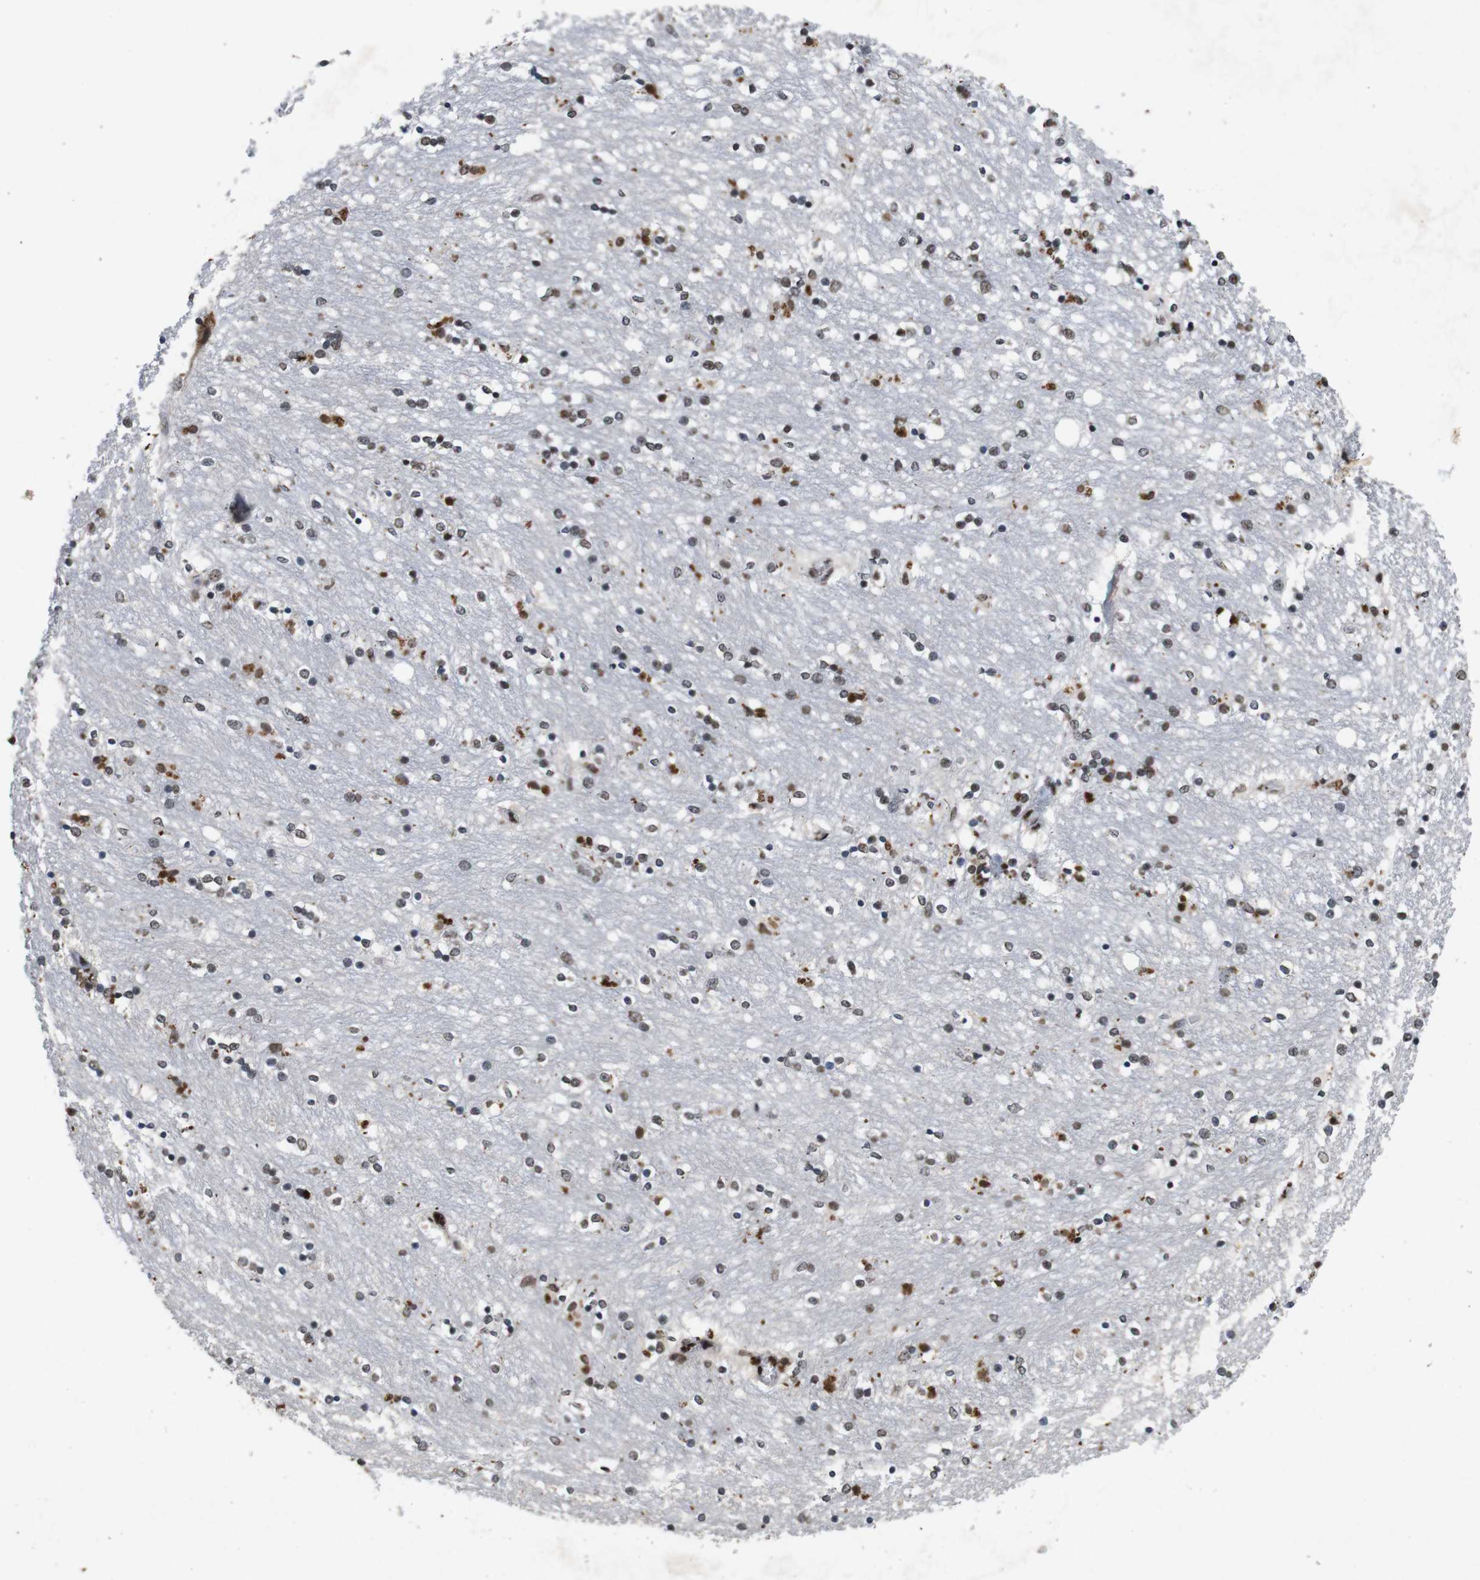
{"staining": {"intensity": "weak", "quantity": ">75%", "location": "nuclear"}, "tissue": "caudate", "cell_type": "Glial cells", "image_type": "normal", "snomed": [{"axis": "morphology", "description": "Normal tissue, NOS"}, {"axis": "topography", "description": "Lateral ventricle wall"}], "caption": "An immunohistochemistry (IHC) histopathology image of normal tissue is shown. Protein staining in brown labels weak nuclear positivity in caudate within glial cells.", "gene": "MAGEH1", "patient": {"sex": "female", "age": 54}}